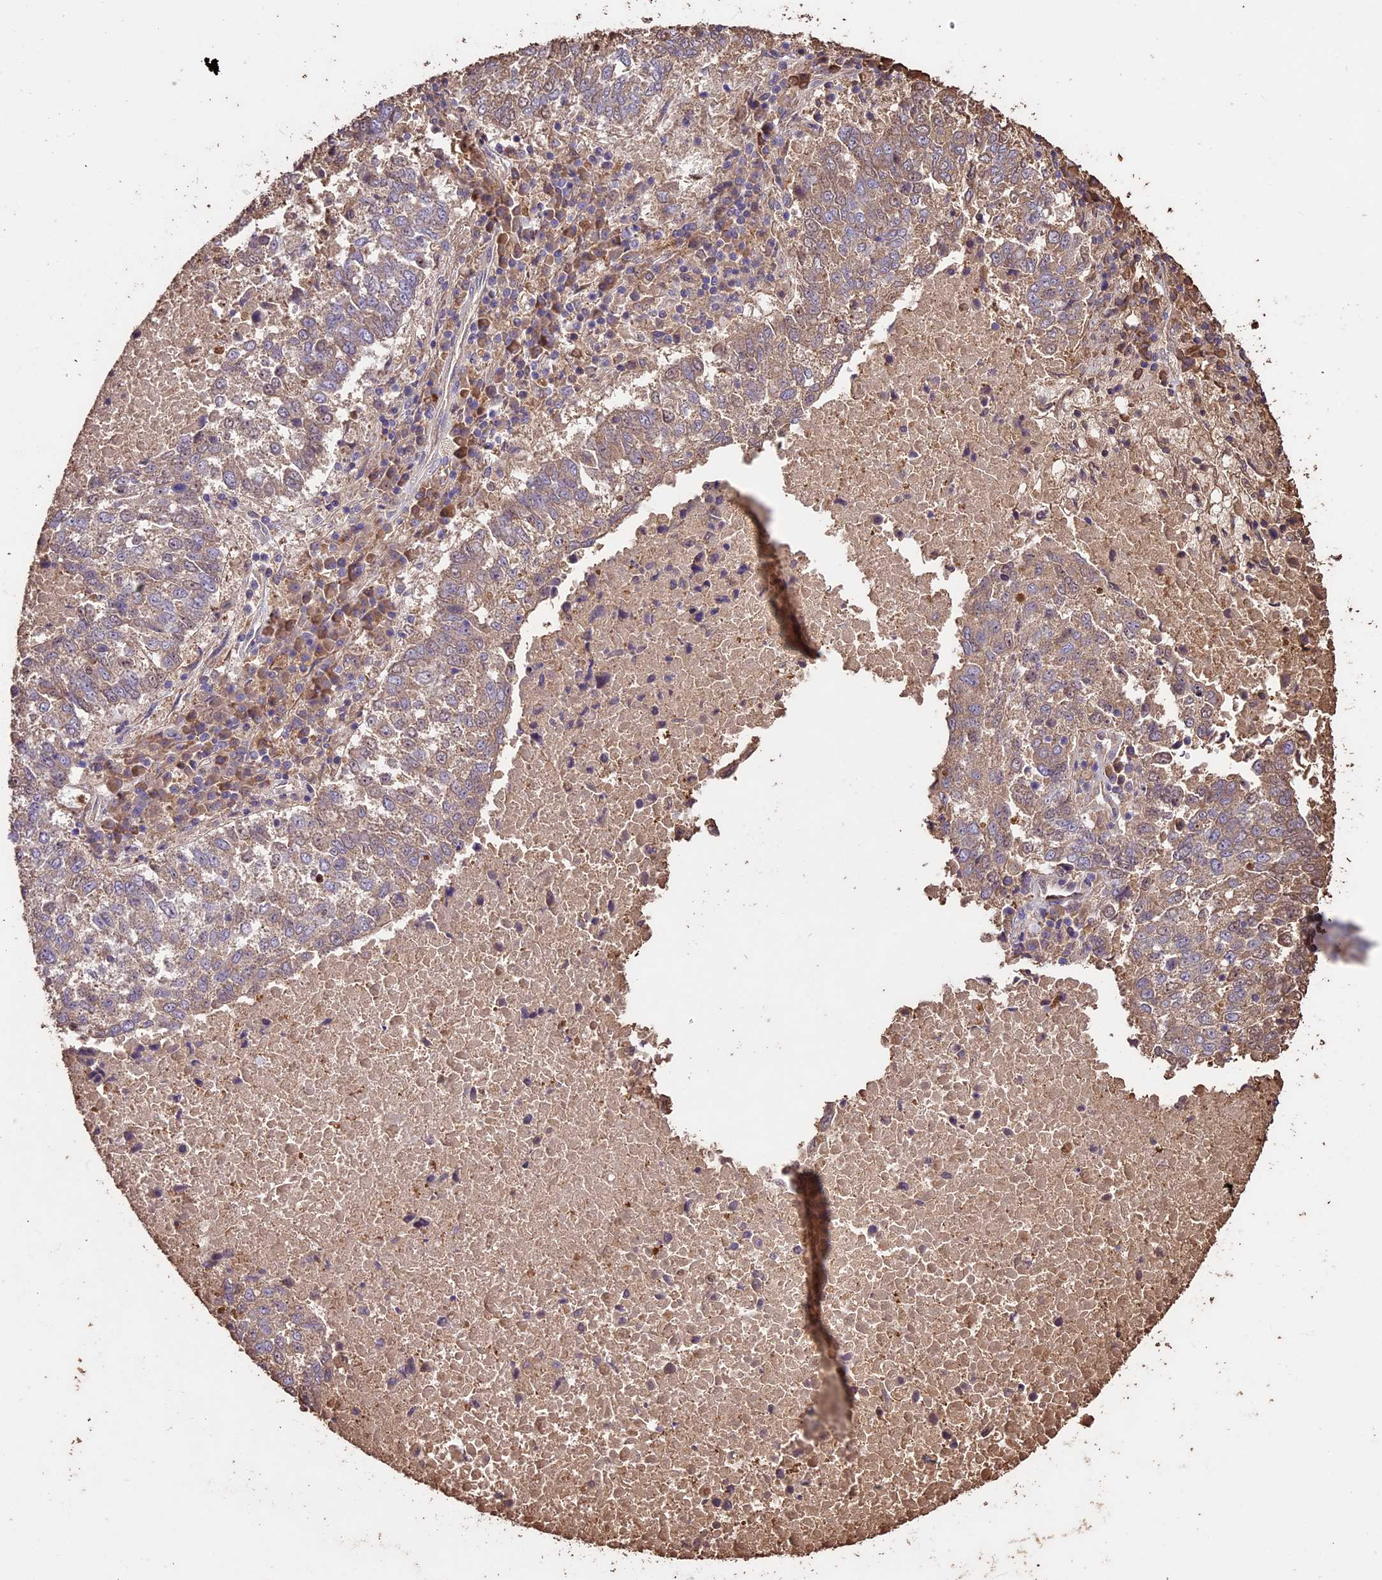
{"staining": {"intensity": "weak", "quantity": ">75%", "location": "cytoplasmic/membranous"}, "tissue": "lung cancer", "cell_type": "Tumor cells", "image_type": "cancer", "snomed": [{"axis": "morphology", "description": "Squamous cell carcinoma, NOS"}, {"axis": "topography", "description": "Lung"}], "caption": "About >75% of tumor cells in human lung cancer (squamous cell carcinoma) demonstrate weak cytoplasmic/membranous protein staining as visualized by brown immunohistochemical staining.", "gene": "CRLF1", "patient": {"sex": "male", "age": 73}}